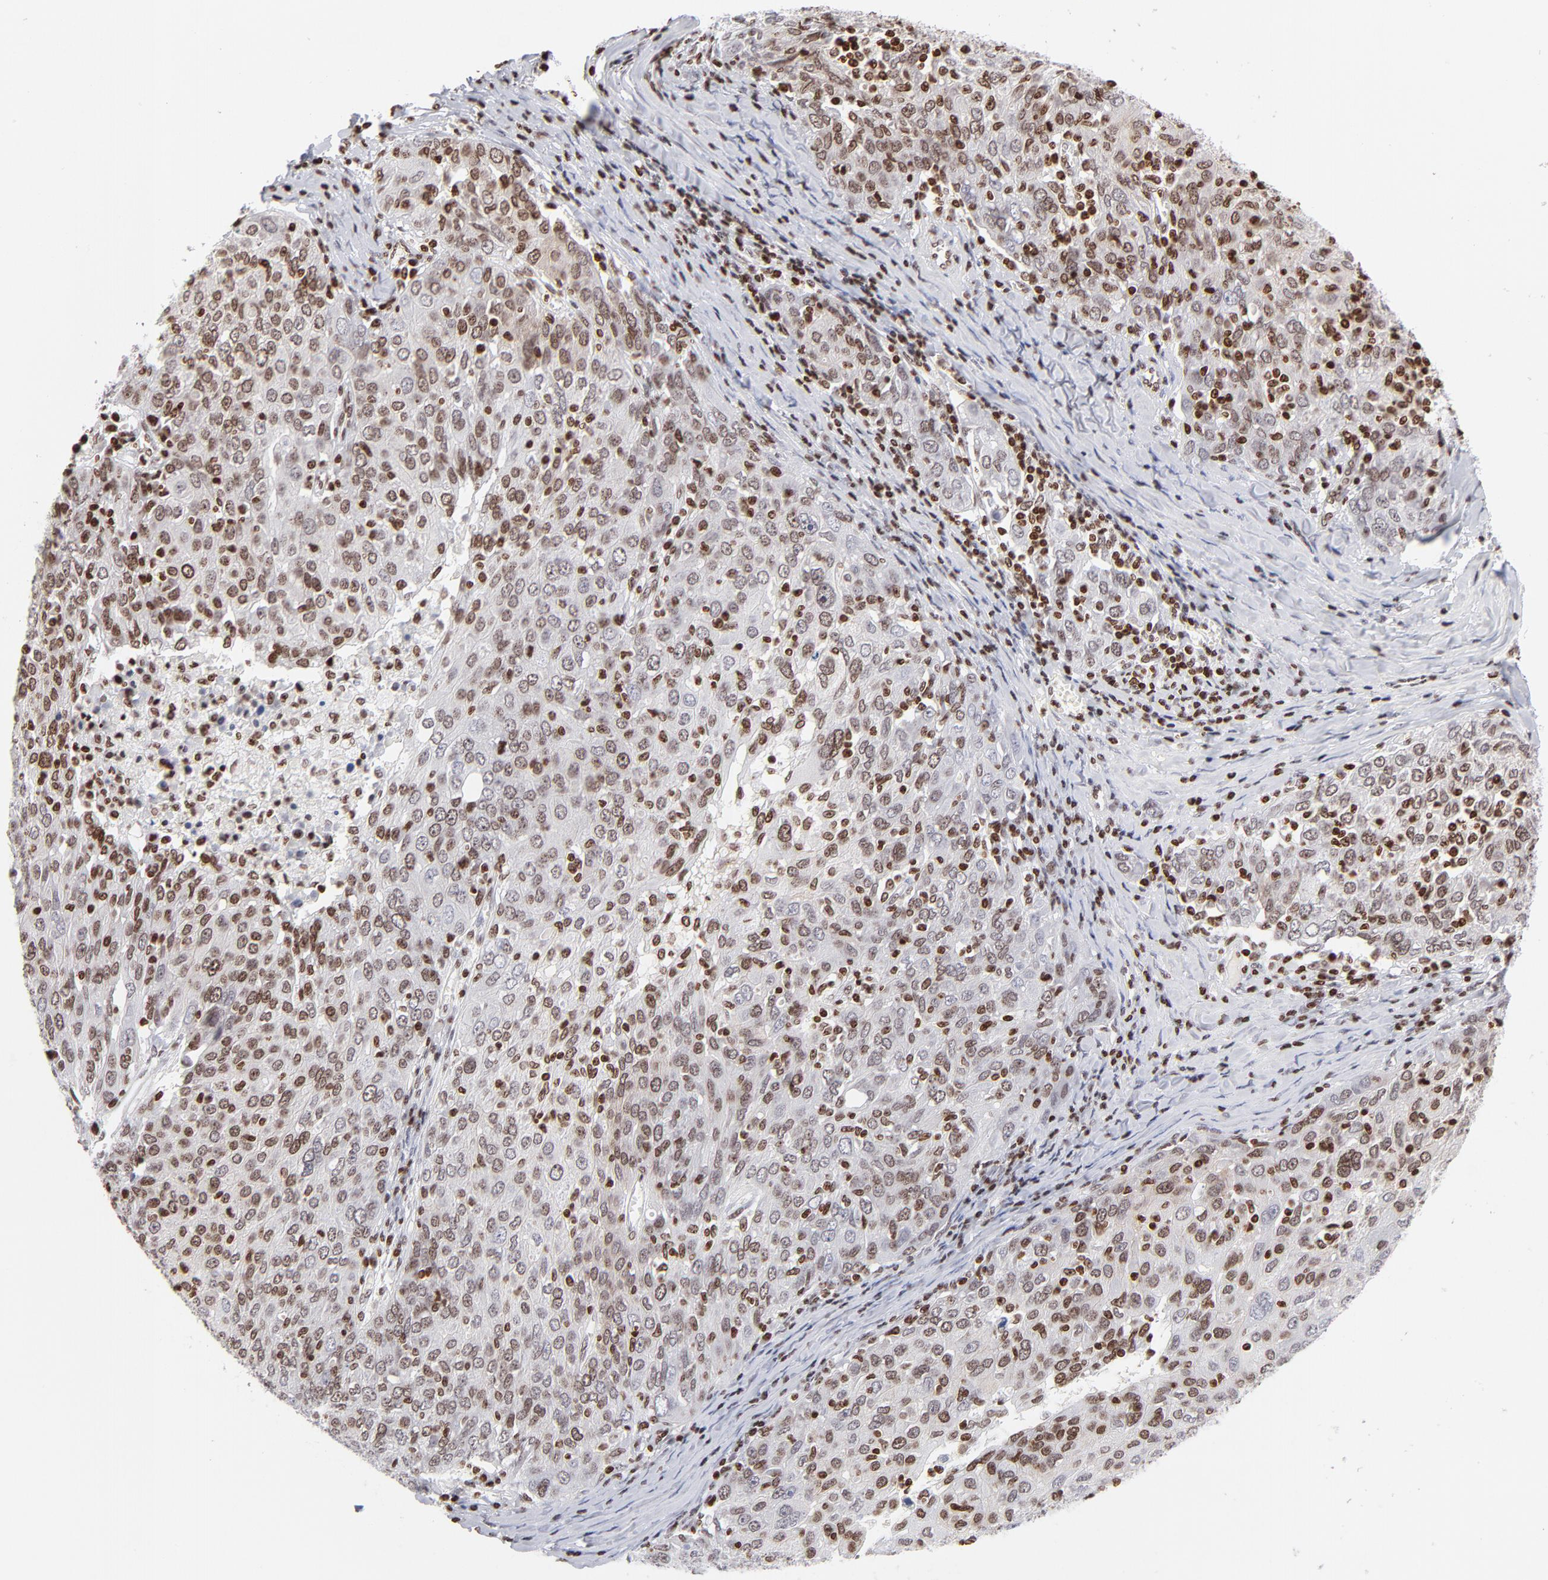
{"staining": {"intensity": "weak", "quantity": ">75%", "location": "nuclear"}, "tissue": "ovarian cancer", "cell_type": "Tumor cells", "image_type": "cancer", "snomed": [{"axis": "morphology", "description": "Carcinoma, endometroid"}, {"axis": "topography", "description": "Ovary"}], "caption": "High-power microscopy captured an immunohistochemistry micrograph of endometroid carcinoma (ovarian), revealing weak nuclear expression in about >75% of tumor cells.", "gene": "RTL4", "patient": {"sex": "female", "age": 50}}